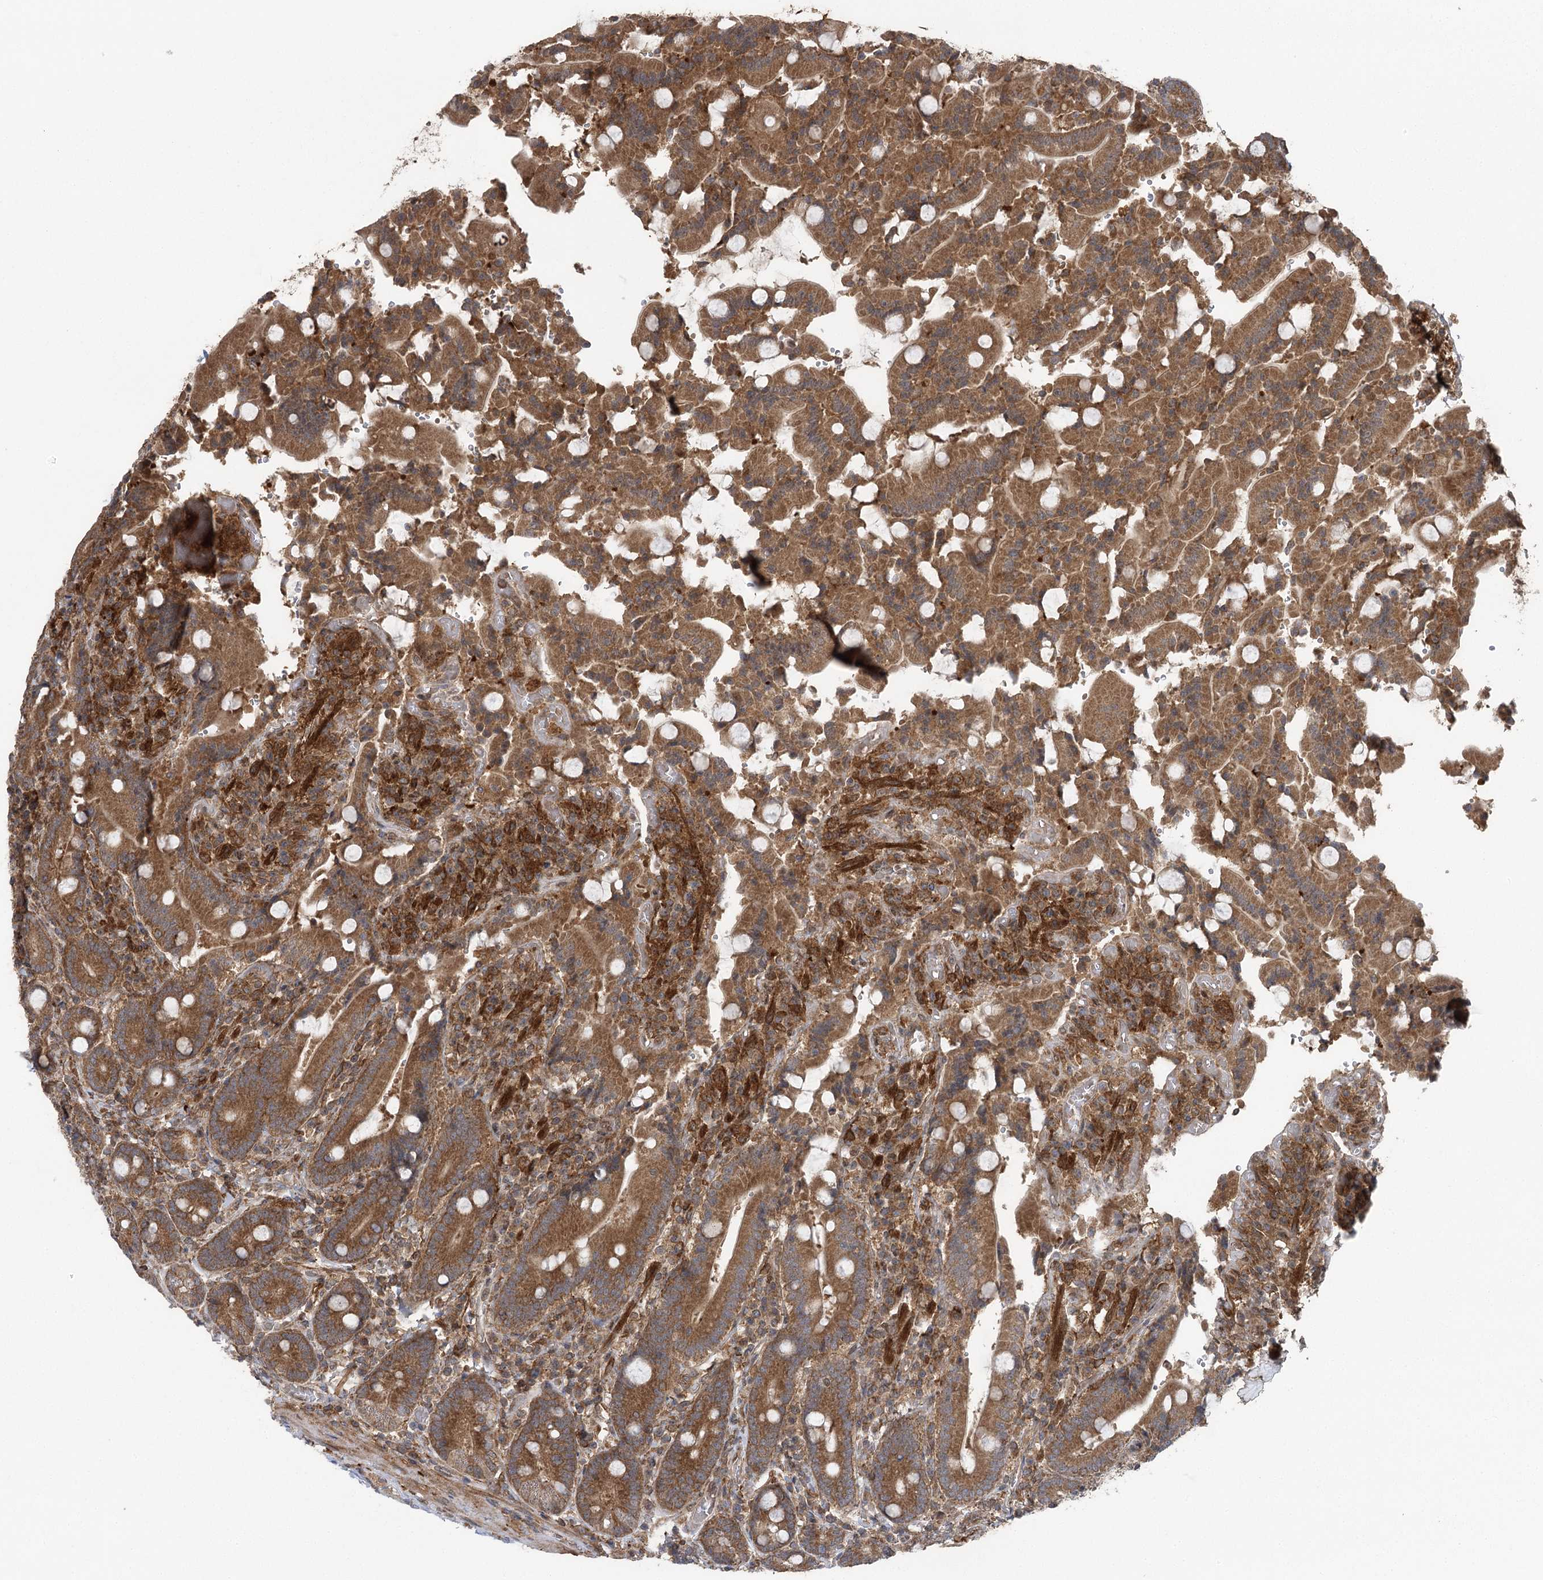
{"staining": {"intensity": "moderate", "quantity": ">75%", "location": "cytoplasmic/membranous"}, "tissue": "duodenum", "cell_type": "Glandular cells", "image_type": "normal", "snomed": [{"axis": "morphology", "description": "Normal tissue, NOS"}, {"axis": "topography", "description": "Duodenum"}], "caption": "This micrograph displays immunohistochemistry staining of unremarkable duodenum, with medium moderate cytoplasmic/membranous expression in about >75% of glandular cells.", "gene": "C12orf4", "patient": {"sex": "female", "age": 62}}